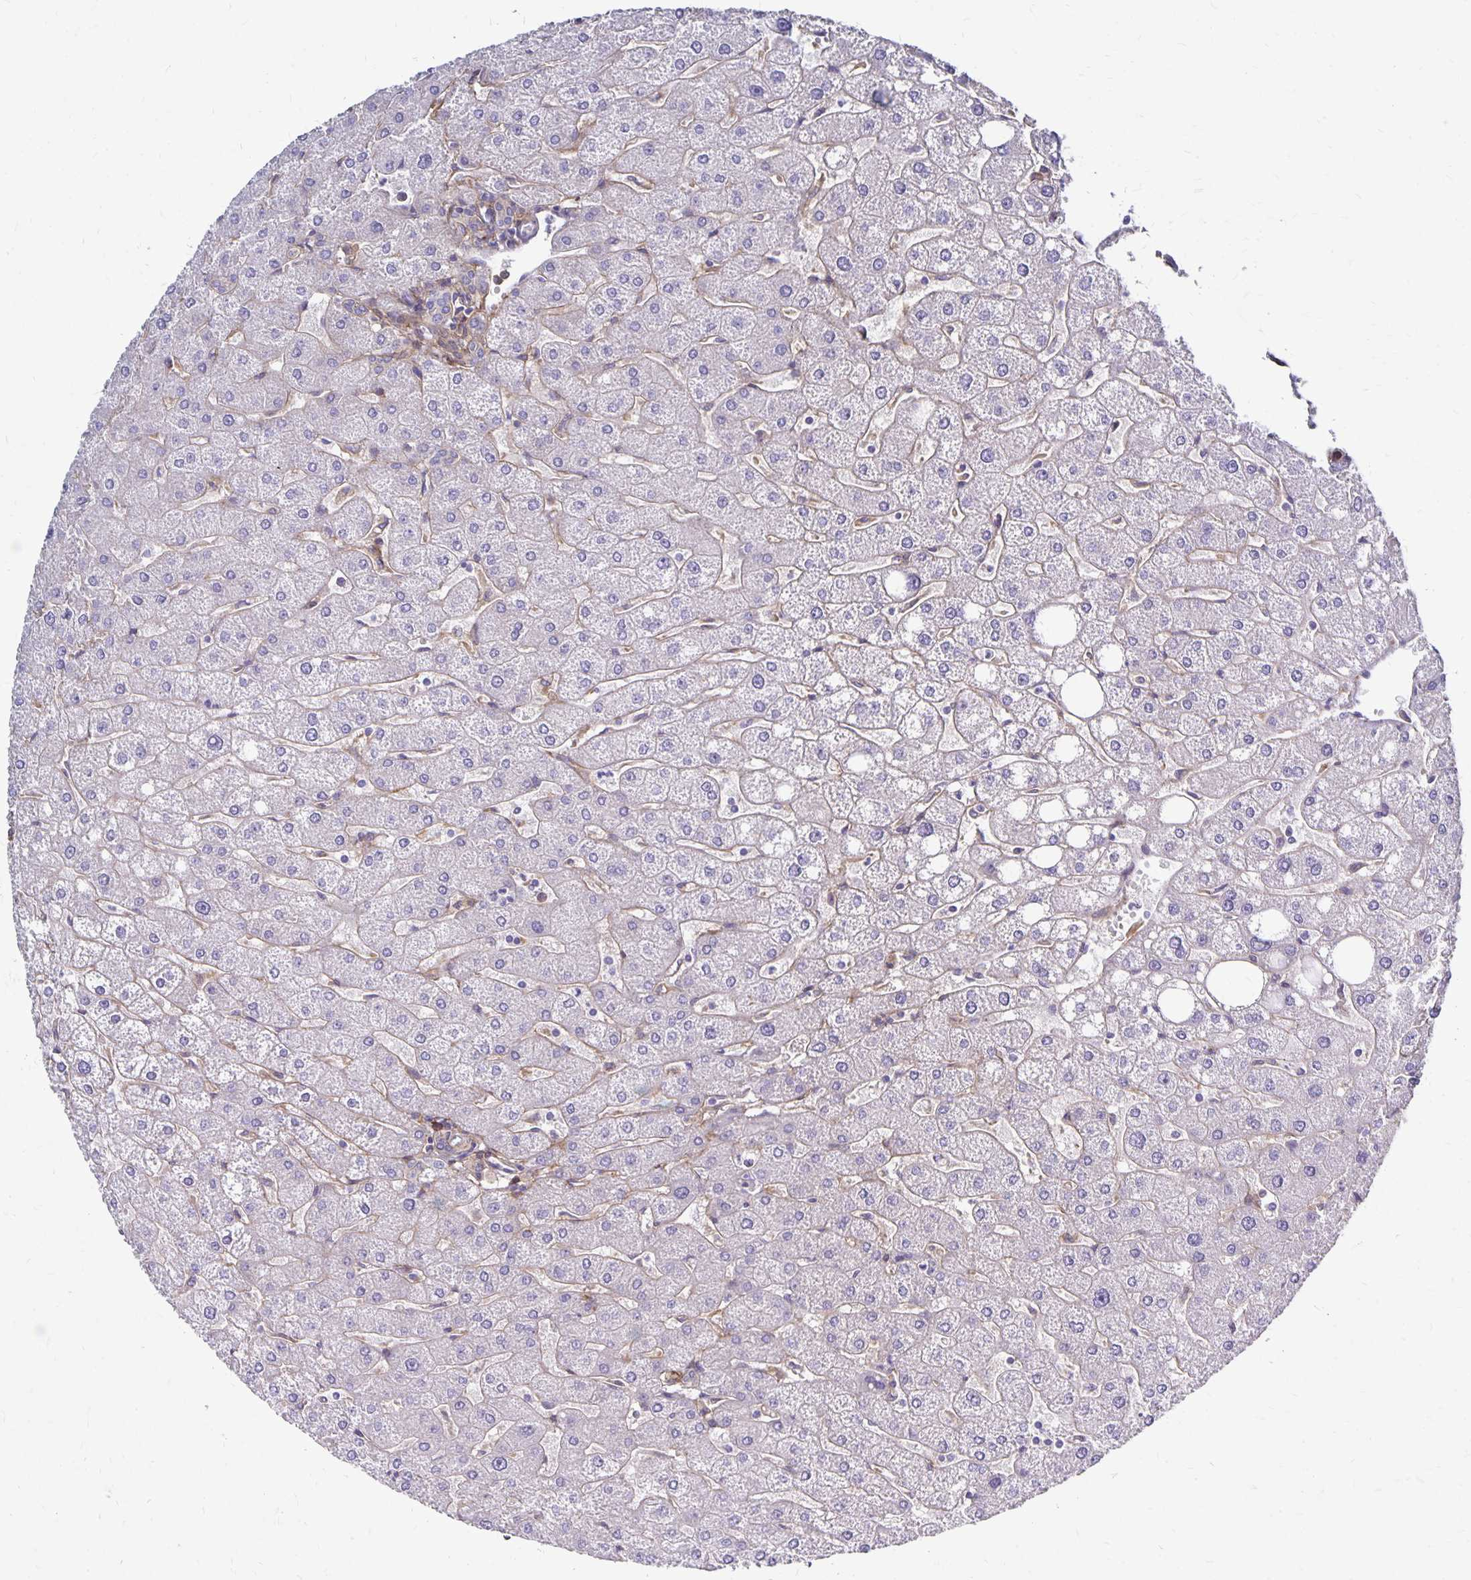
{"staining": {"intensity": "negative", "quantity": "none", "location": "none"}, "tissue": "liver", "cell_type": "Cholangiocytes", "image_type": "normal", "snomed": [{"axis": "morphology", "description": "Normal tissue, NOS"}, {"axis": "topography", "description": "Liver"}], "caption": "Cholangiocytes are negative for brown protein staining in unremarkable liver. (IHC, brightfield microscopy, high magnification).", "gene": "TNS3", "patient": {"sex": "male", "age": 67}}